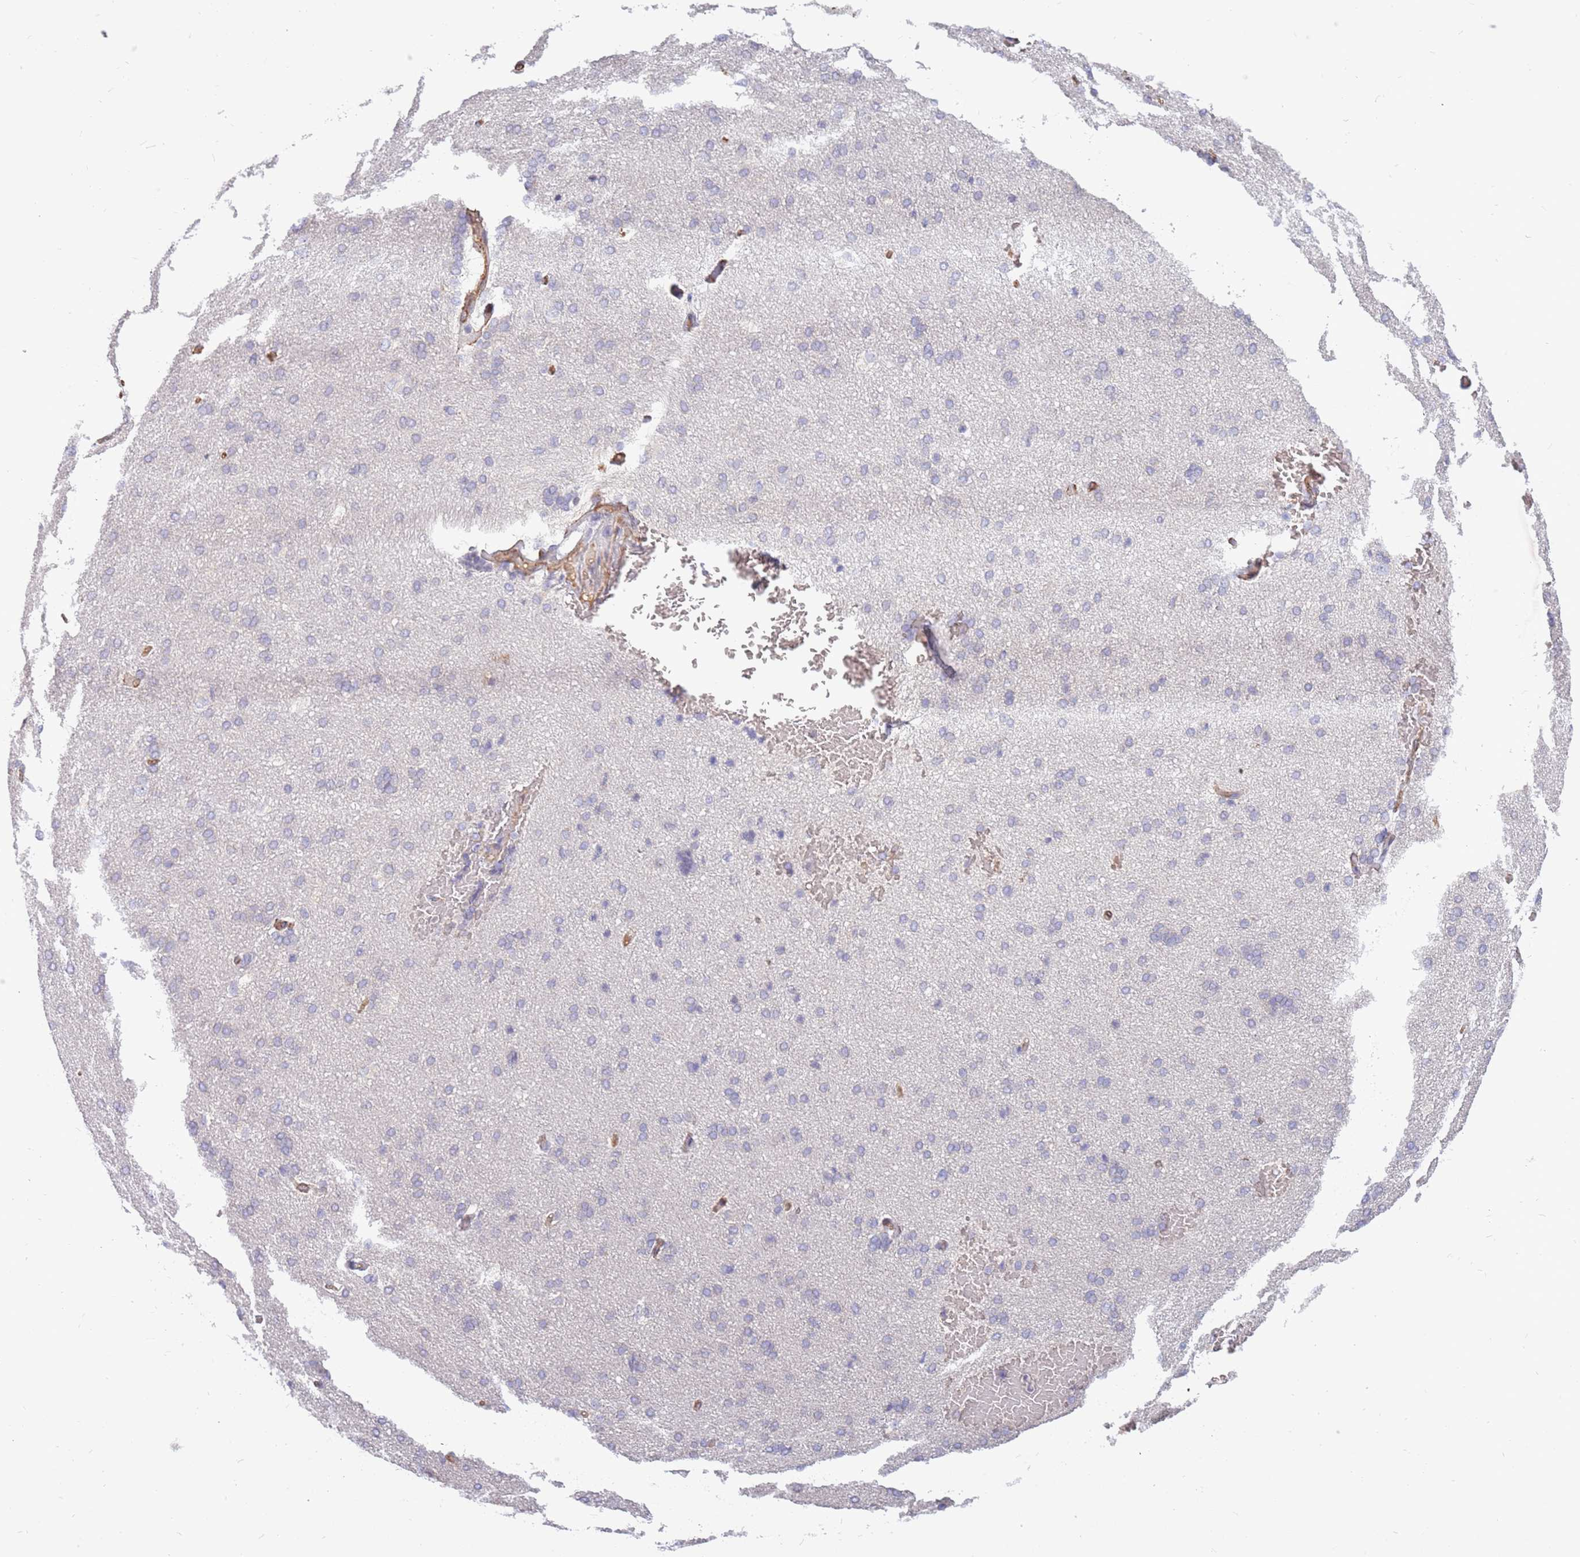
{"staining": {"intensity": "moderate", "quantity": ">75%", "location": "cytoplasmic/membranous"}, "tissue": "cerebral cortex", "cell_type": "Endothelial cells", "image_type": "normal", "snomed": [{"axis": "morphology", "description": "Normal tissue, NOS"}, {"axis": "topography", "description": "Cerebral cortex"}], "caption": "This is a photomicrograph of immunohistochemistry (IHC) staining of unremarkable cerebral cortex, which shows moderate staining in the cytoplasmic/membranous of endothelial cells.", "gene": "ARHGEF35", "patient": {"sex": "male", "age": 62}}